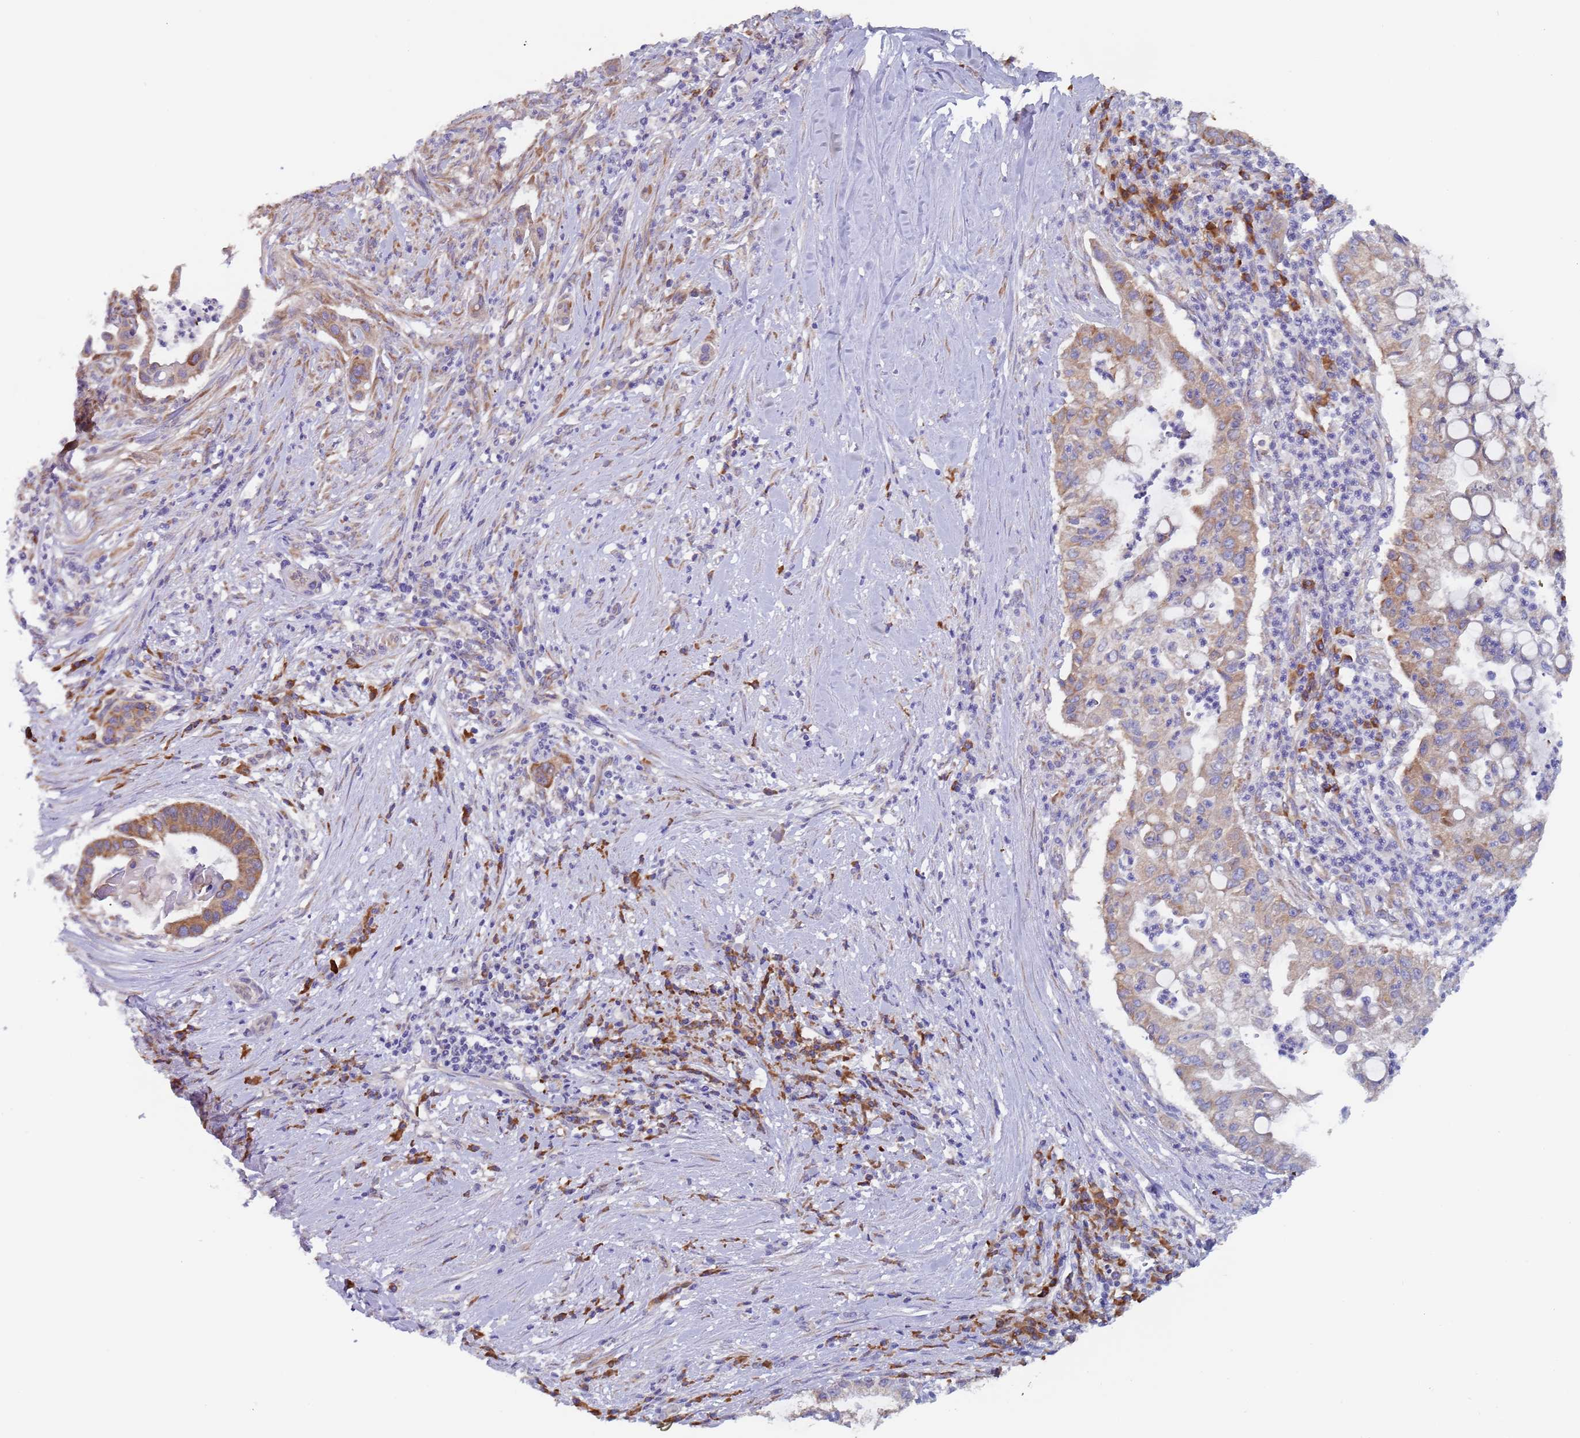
{"staining": {"intensity": "moderate", "quantity": "25%-75%", "location": "cytoplasmic/membranous"}, "tissue": "pancreatic cancer", "cell_type": "Tumor cells", "image_type": "cancer", "snomed": [{"axis": "morphology", "description": "Adenocarcinoma, NOS"}, {"axis": "topography", "description": "Pancreas"}], "caption": "Human pancreatic adenocarcinoma stained with a brown dye exhibits moderate cytoplasmic/membranous positive expression in approximately 25%-75% of tumor cells.", "gene": "ZNF844", "patient": {"sex": "male", "age": 73}}